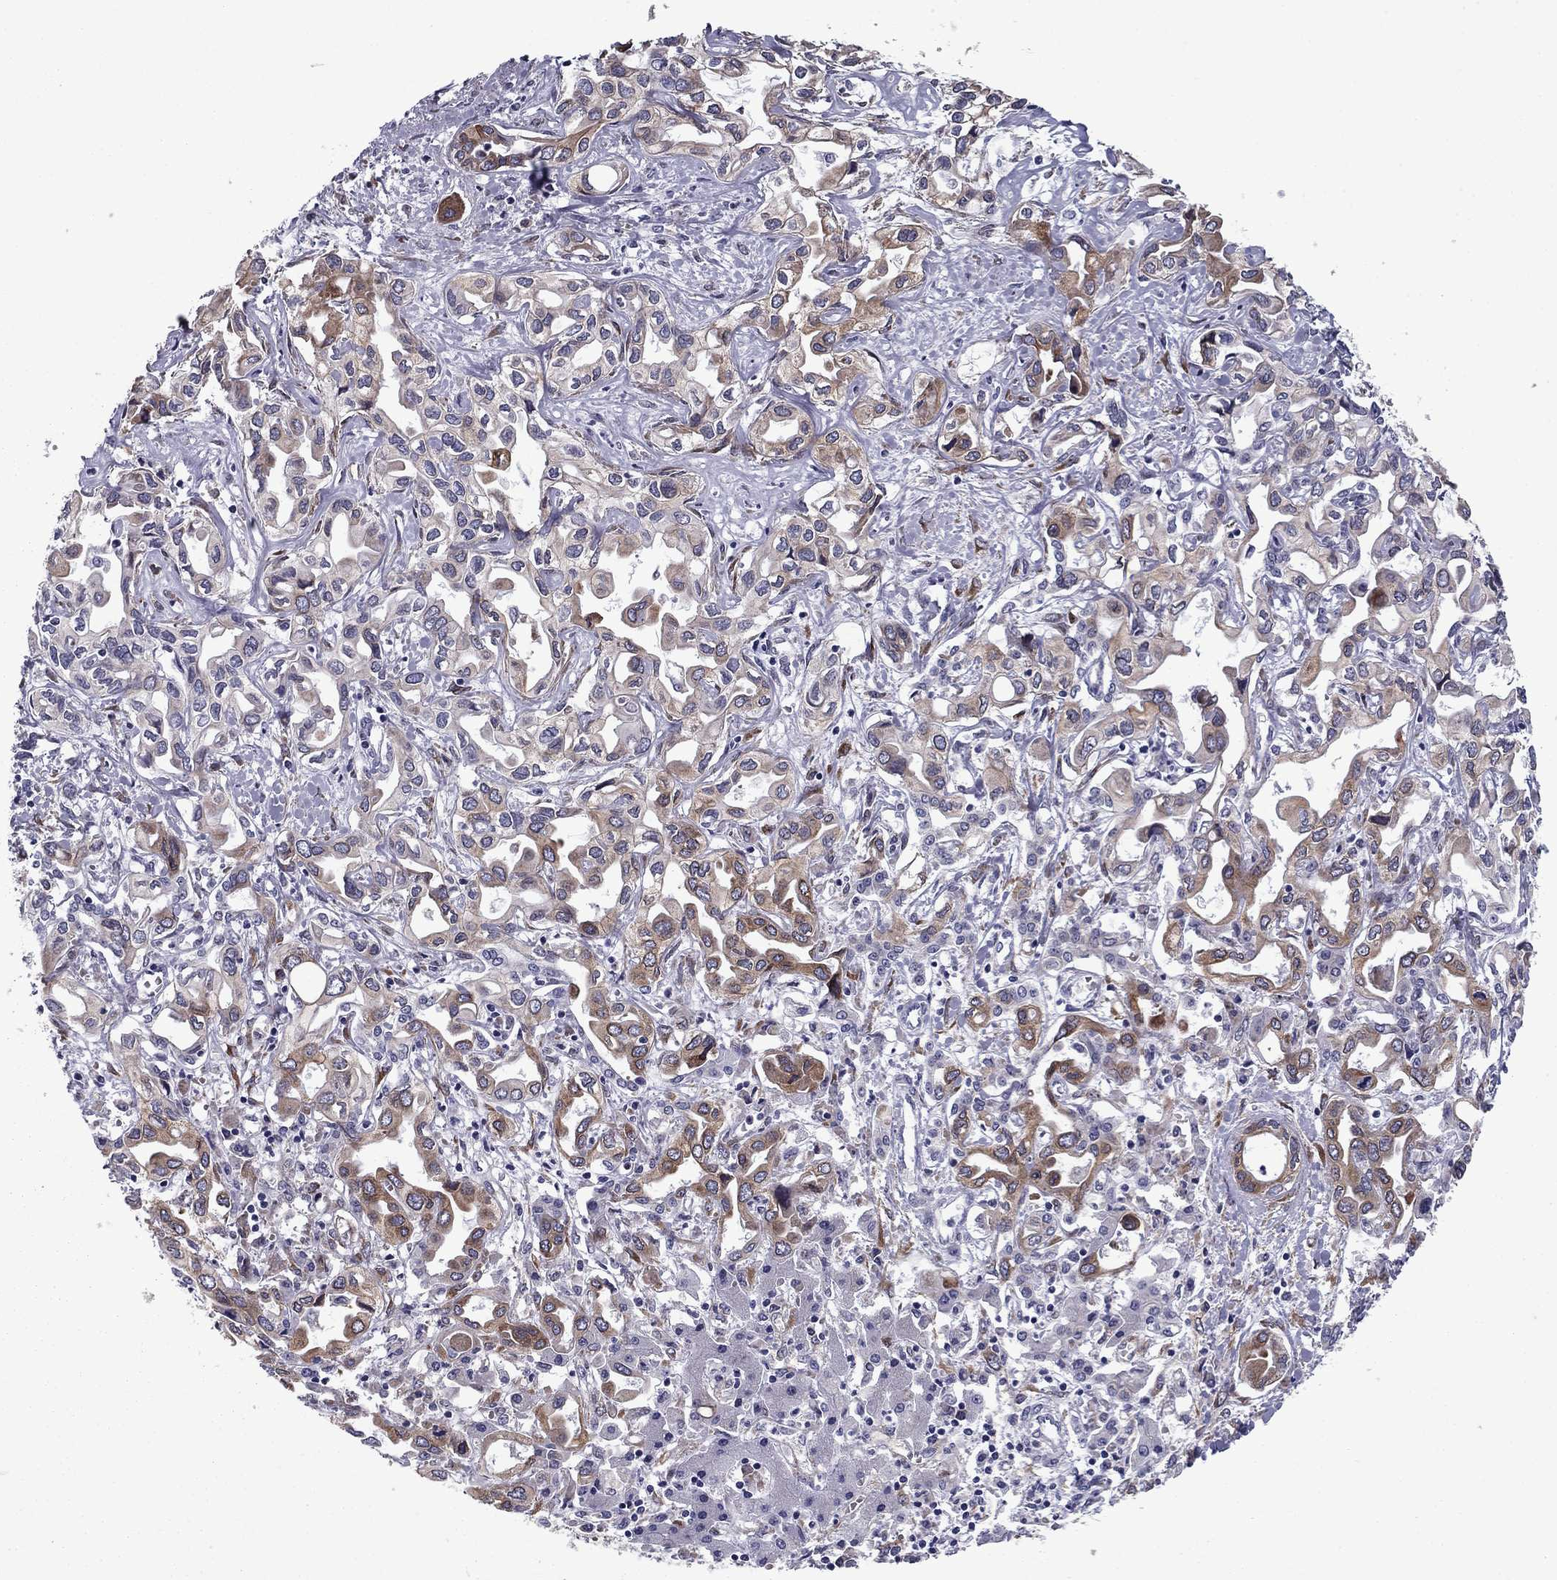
{"staining": {"intensity": "moderate", "quantity": "25%-75%", "location": "cytoplasmic/membranous"}, "tissue": "liver cancer", "cell_type": "Tumor cells", "image_type": "cancer", "snomed": [{"axis": "morphology", "description": "Cholangiocarcinoma"}, {"axis": "topography", "description": "Liver"}], "caption": "Immunohistochemistry (IHC) micrograph of cholangiocarcinoma (liver) stained for a protein (brown), which demonstrates medium levels of moderate cytoplasmic/membranous expression in about 25%-75% of tumor cells.", "gene": "TMED3", "patient": {"sex": "female", "age": 64}}